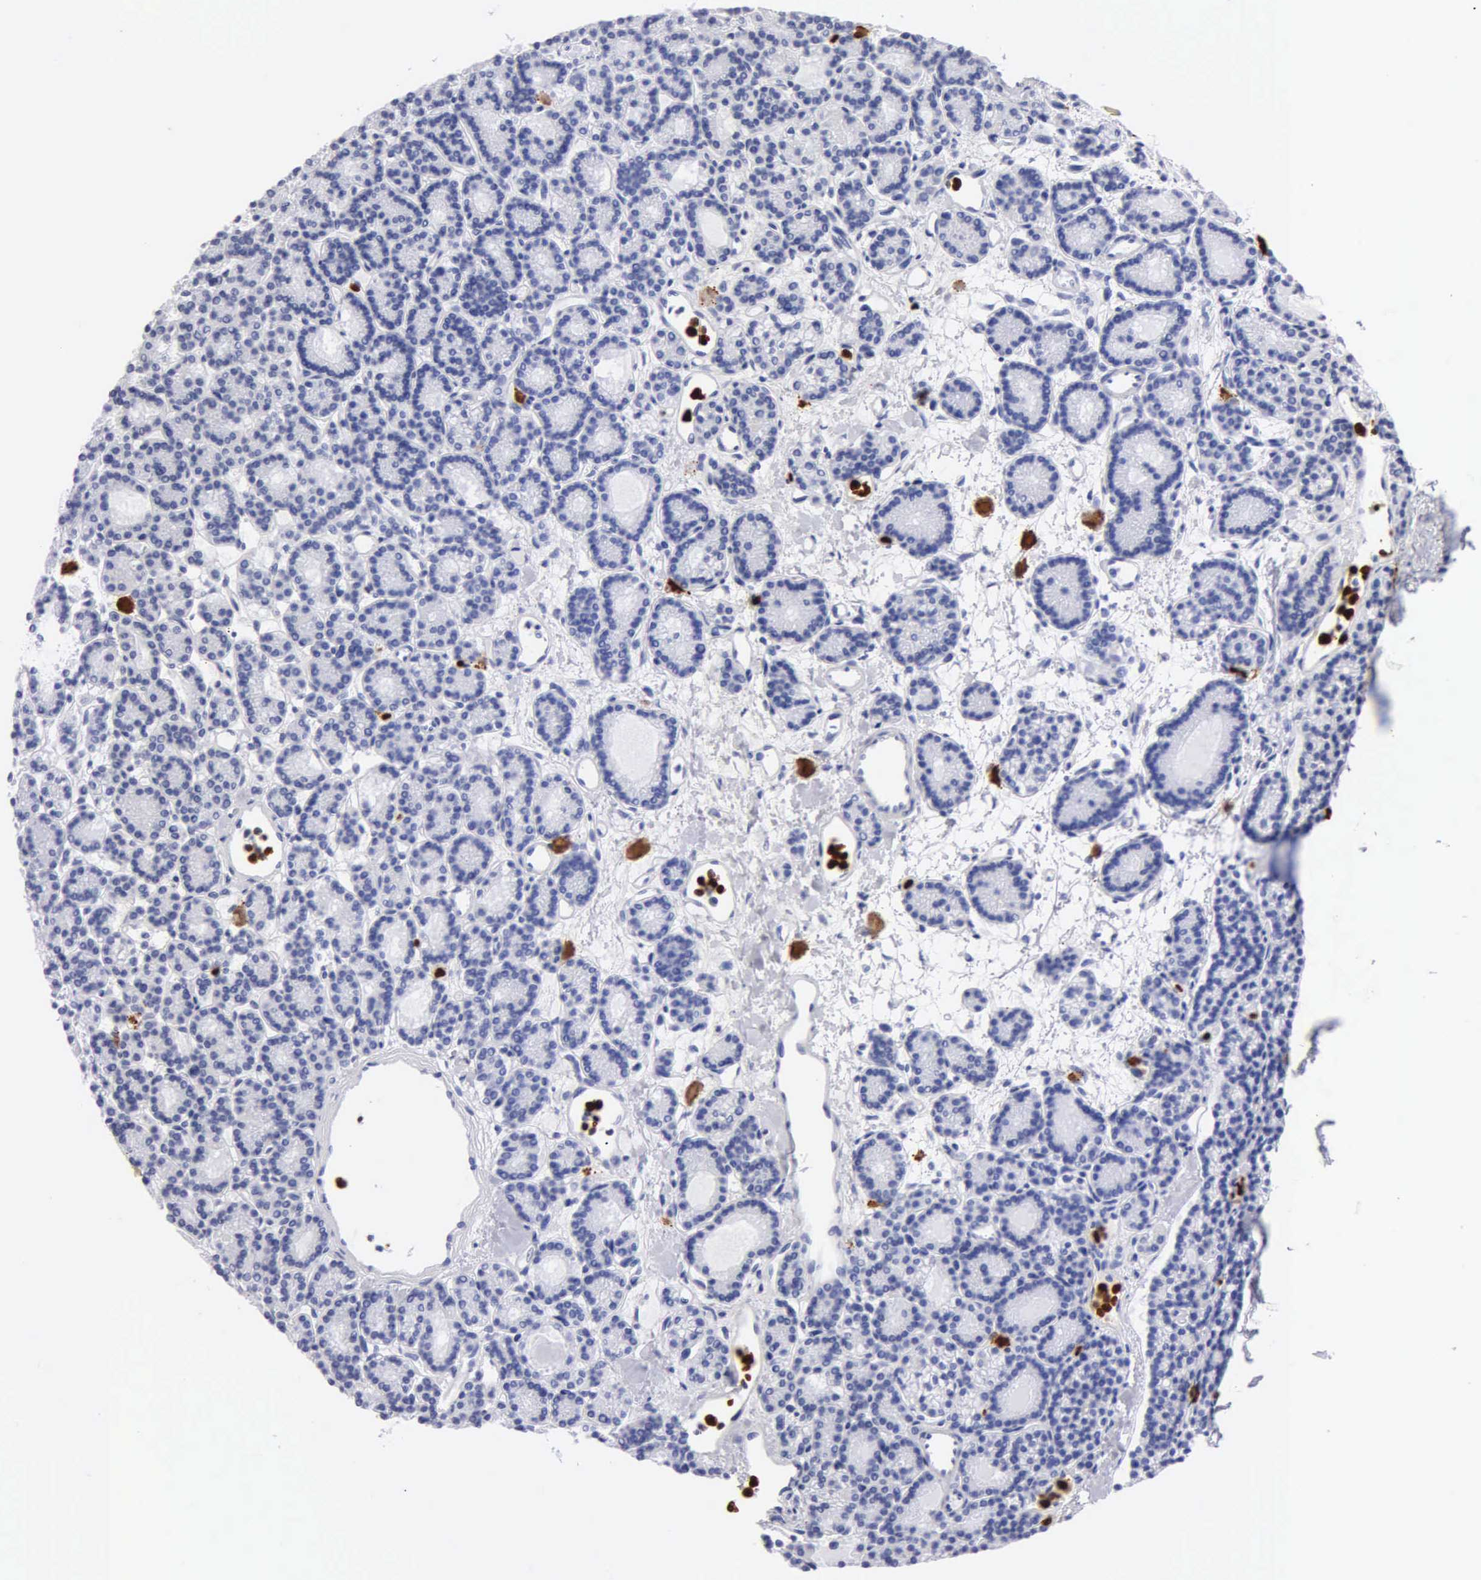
{"staining": {"intensity": "negative", "quantity": "none", "location": "none"}, "tissue": "parathyroid gland", "cell_type": "Glandular cells", "image_type": "normal", "snomed": [{"axis": "morphology", "description": "Normal tissue, NOS"}, {"axis": "topography", "description": "Parathyroid gland"}], "caption": "Protein analysis of benign parathyroid gland exhibits no significant positivity in glandular cells.", "gene": "CTSG", "patient": {"sex": "male", "age": 85}}